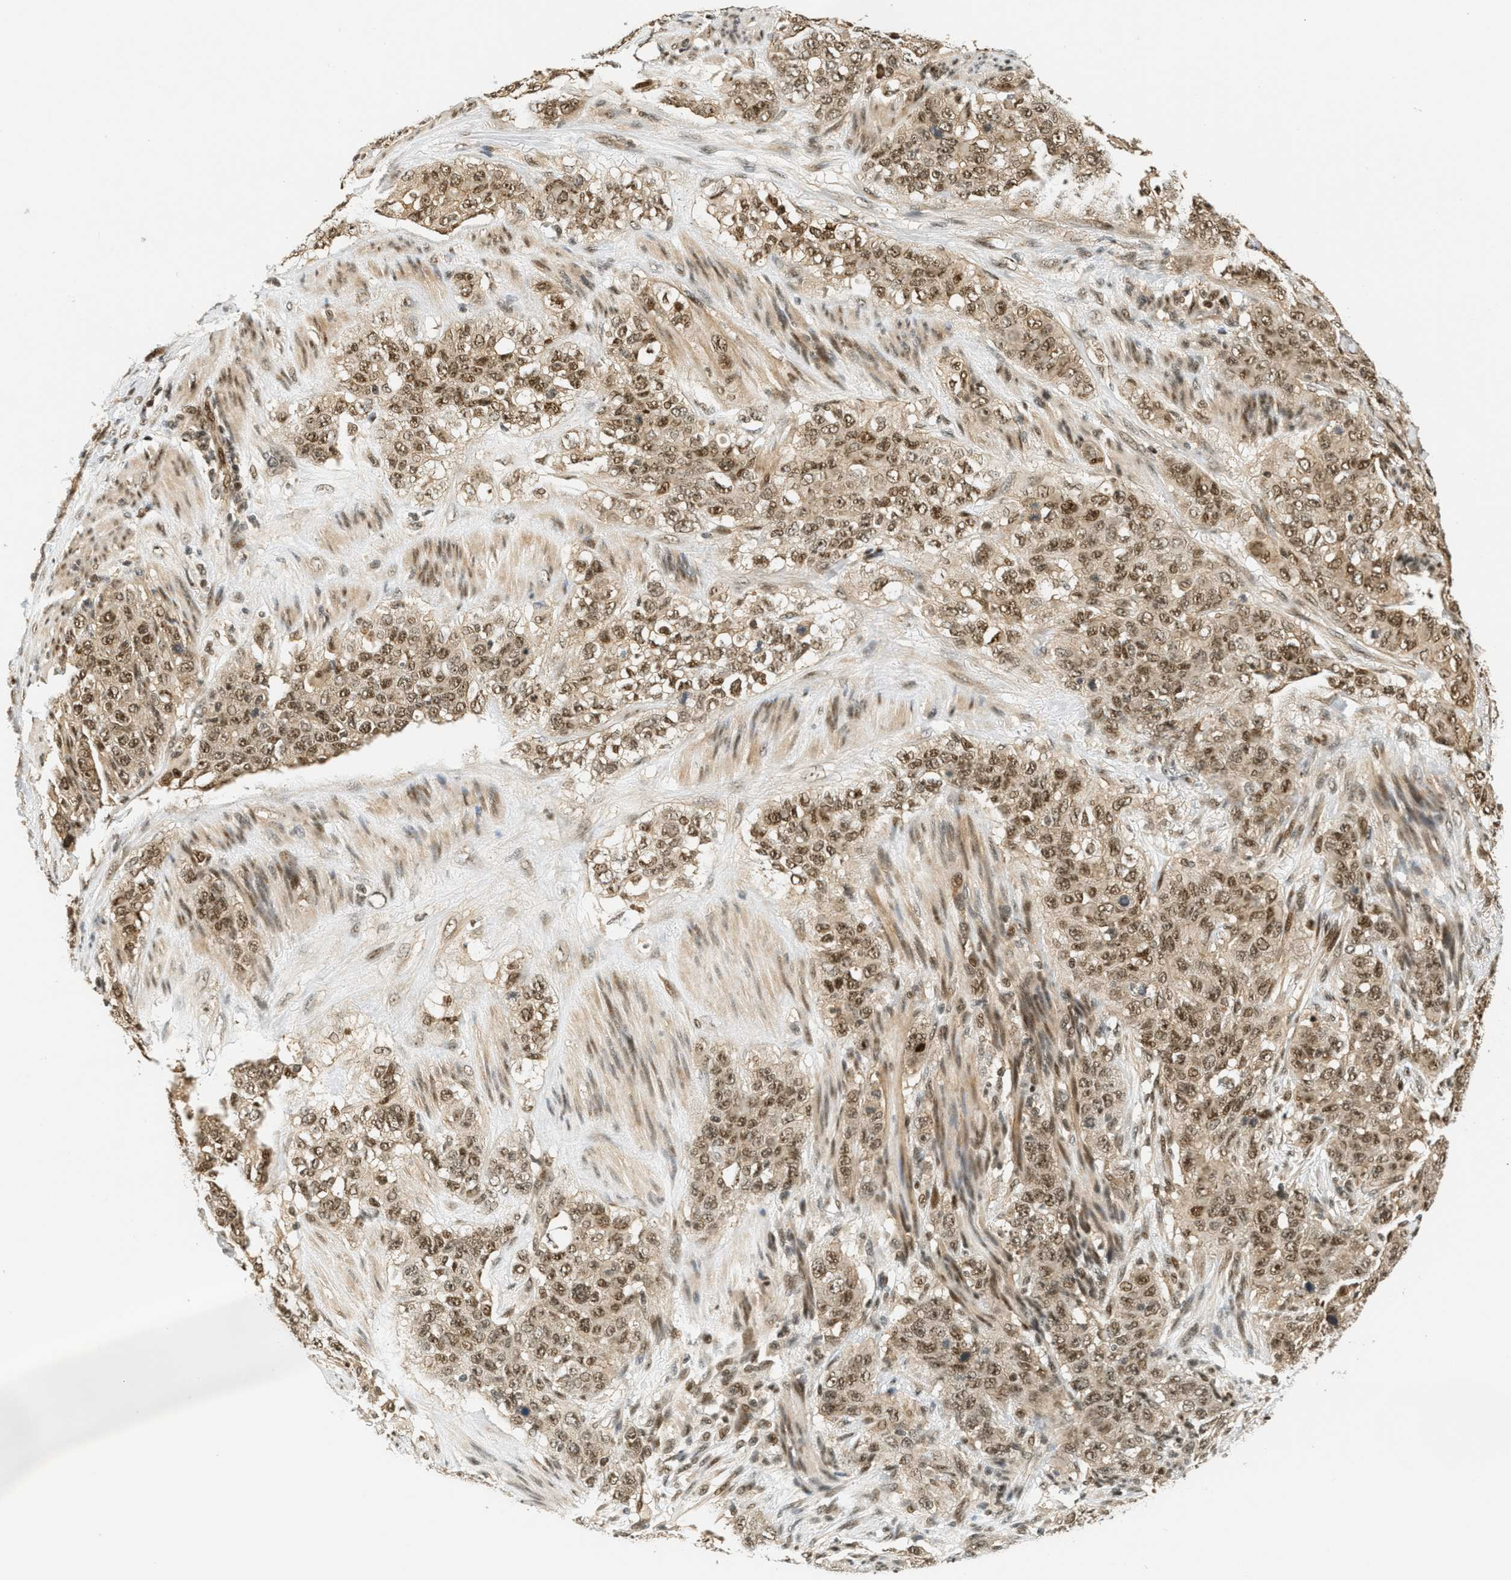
{"staining": {"intensity": "moderate", "quantity": ">75%", "location": "cytoplasmic/membranous,nuclear"}, "tissue": "stomach cancer", "cell_type": "Tumor cells", "image_type": "cancer", "snomed": [{"axis": "morphology", "description": "Adenocarcinoma, NOS"}, {"axis": "topography", "description": "Stomach"}], "caption": "Approximately >75% of tumor cells in adenocarcinoma (stomach) demonstrate moderate cytoplasmic/membranous and nuclear protein staining as visualized by brown immunohistochemical staining.", "gene": "FOXM1", "patient": {"sex": "male", "age": 48}}